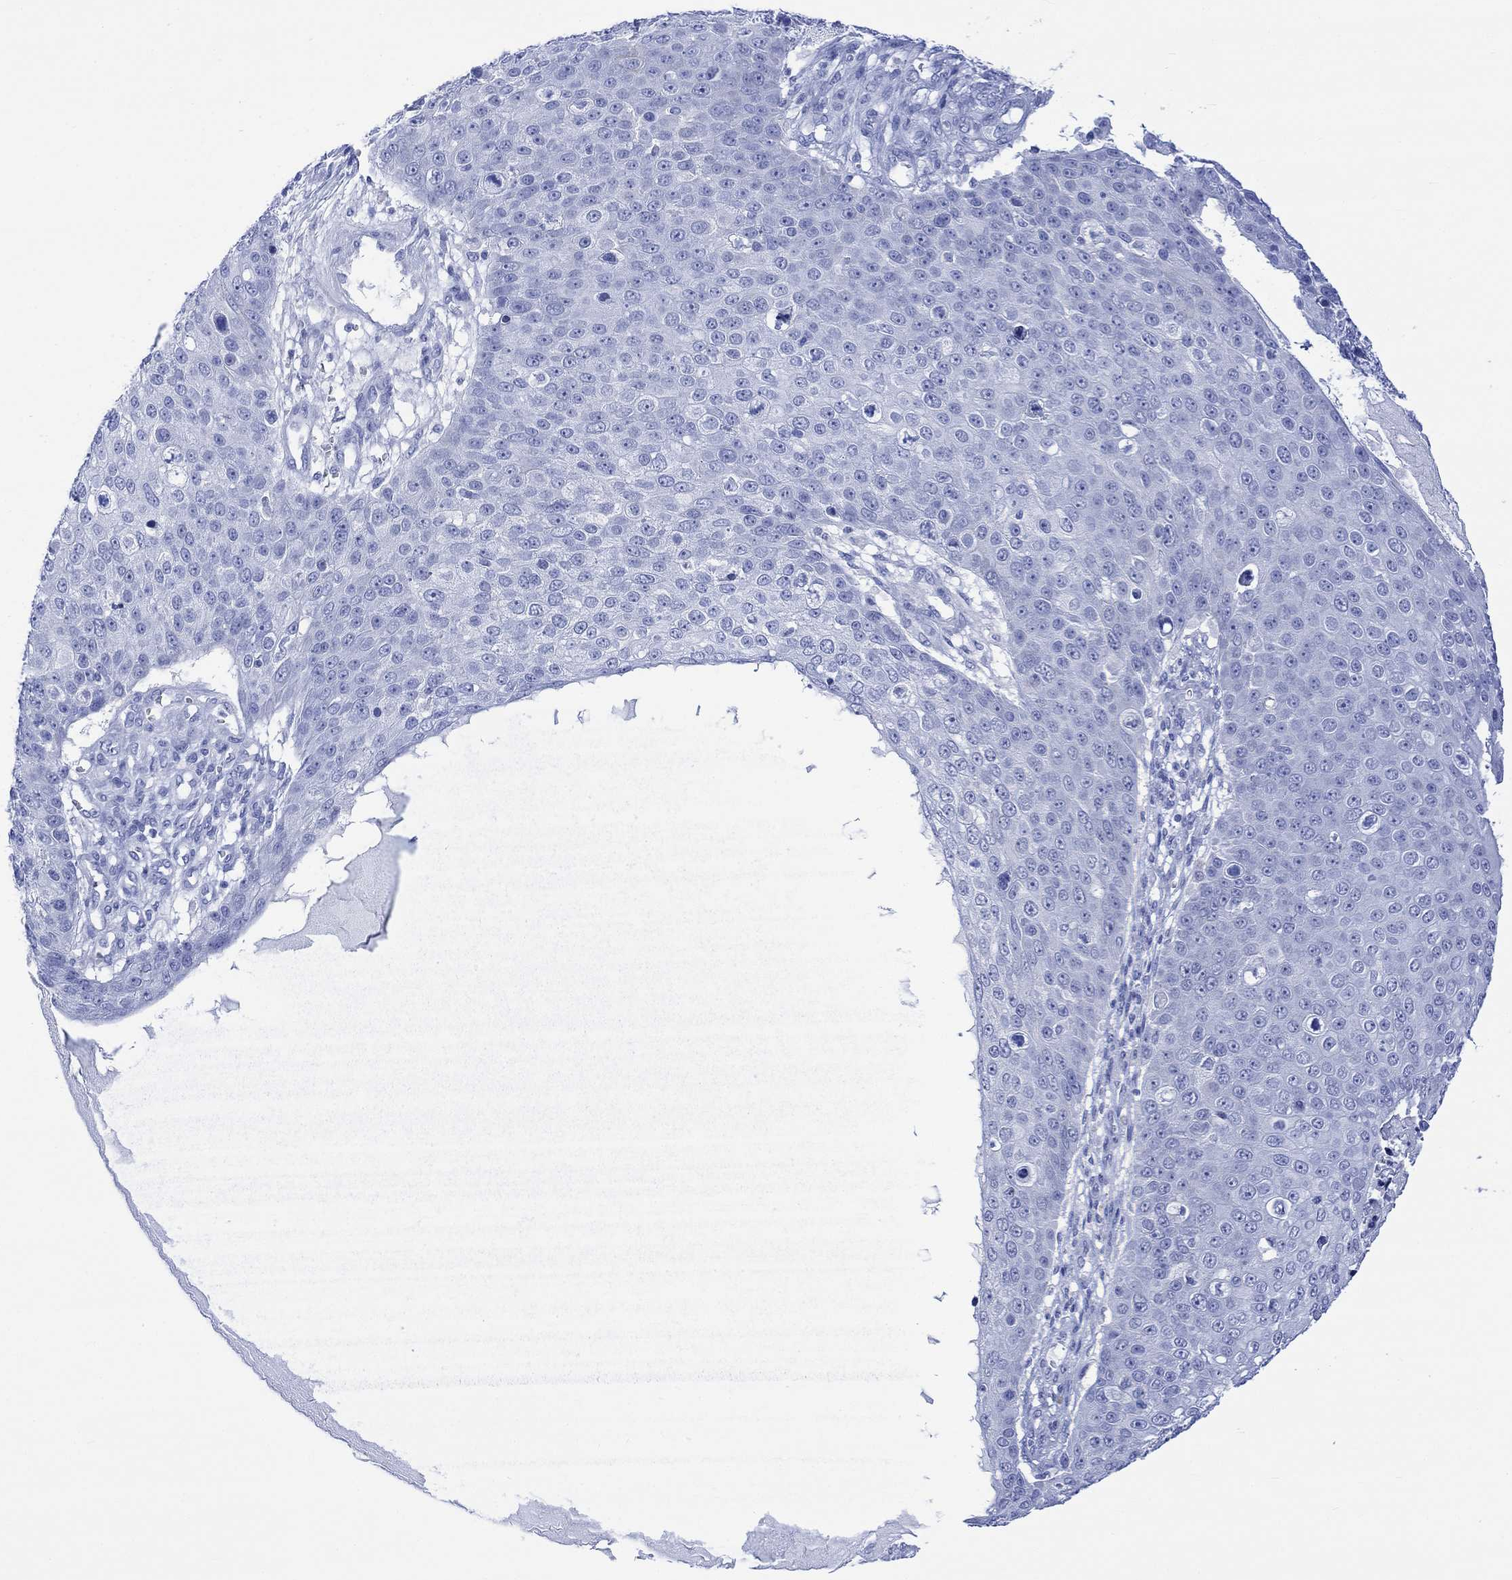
{"staining": {"intensity": "negative", "quantity": "none", "location": "none"}, "tissue": "skin cancer", "cell_type": "Tumor cells", "image_type": "cancer", "snomed": [{"axis": "morphology", "description": "Squamous cell carcinoma, NOS"}, {"axis": "topography", "description": "Skin"}], "caption": "Tumor cells are negative for brown protein staining in skin cancer.", "gene": "CELF4", "patient": {"sex": "male", "age": 71}}